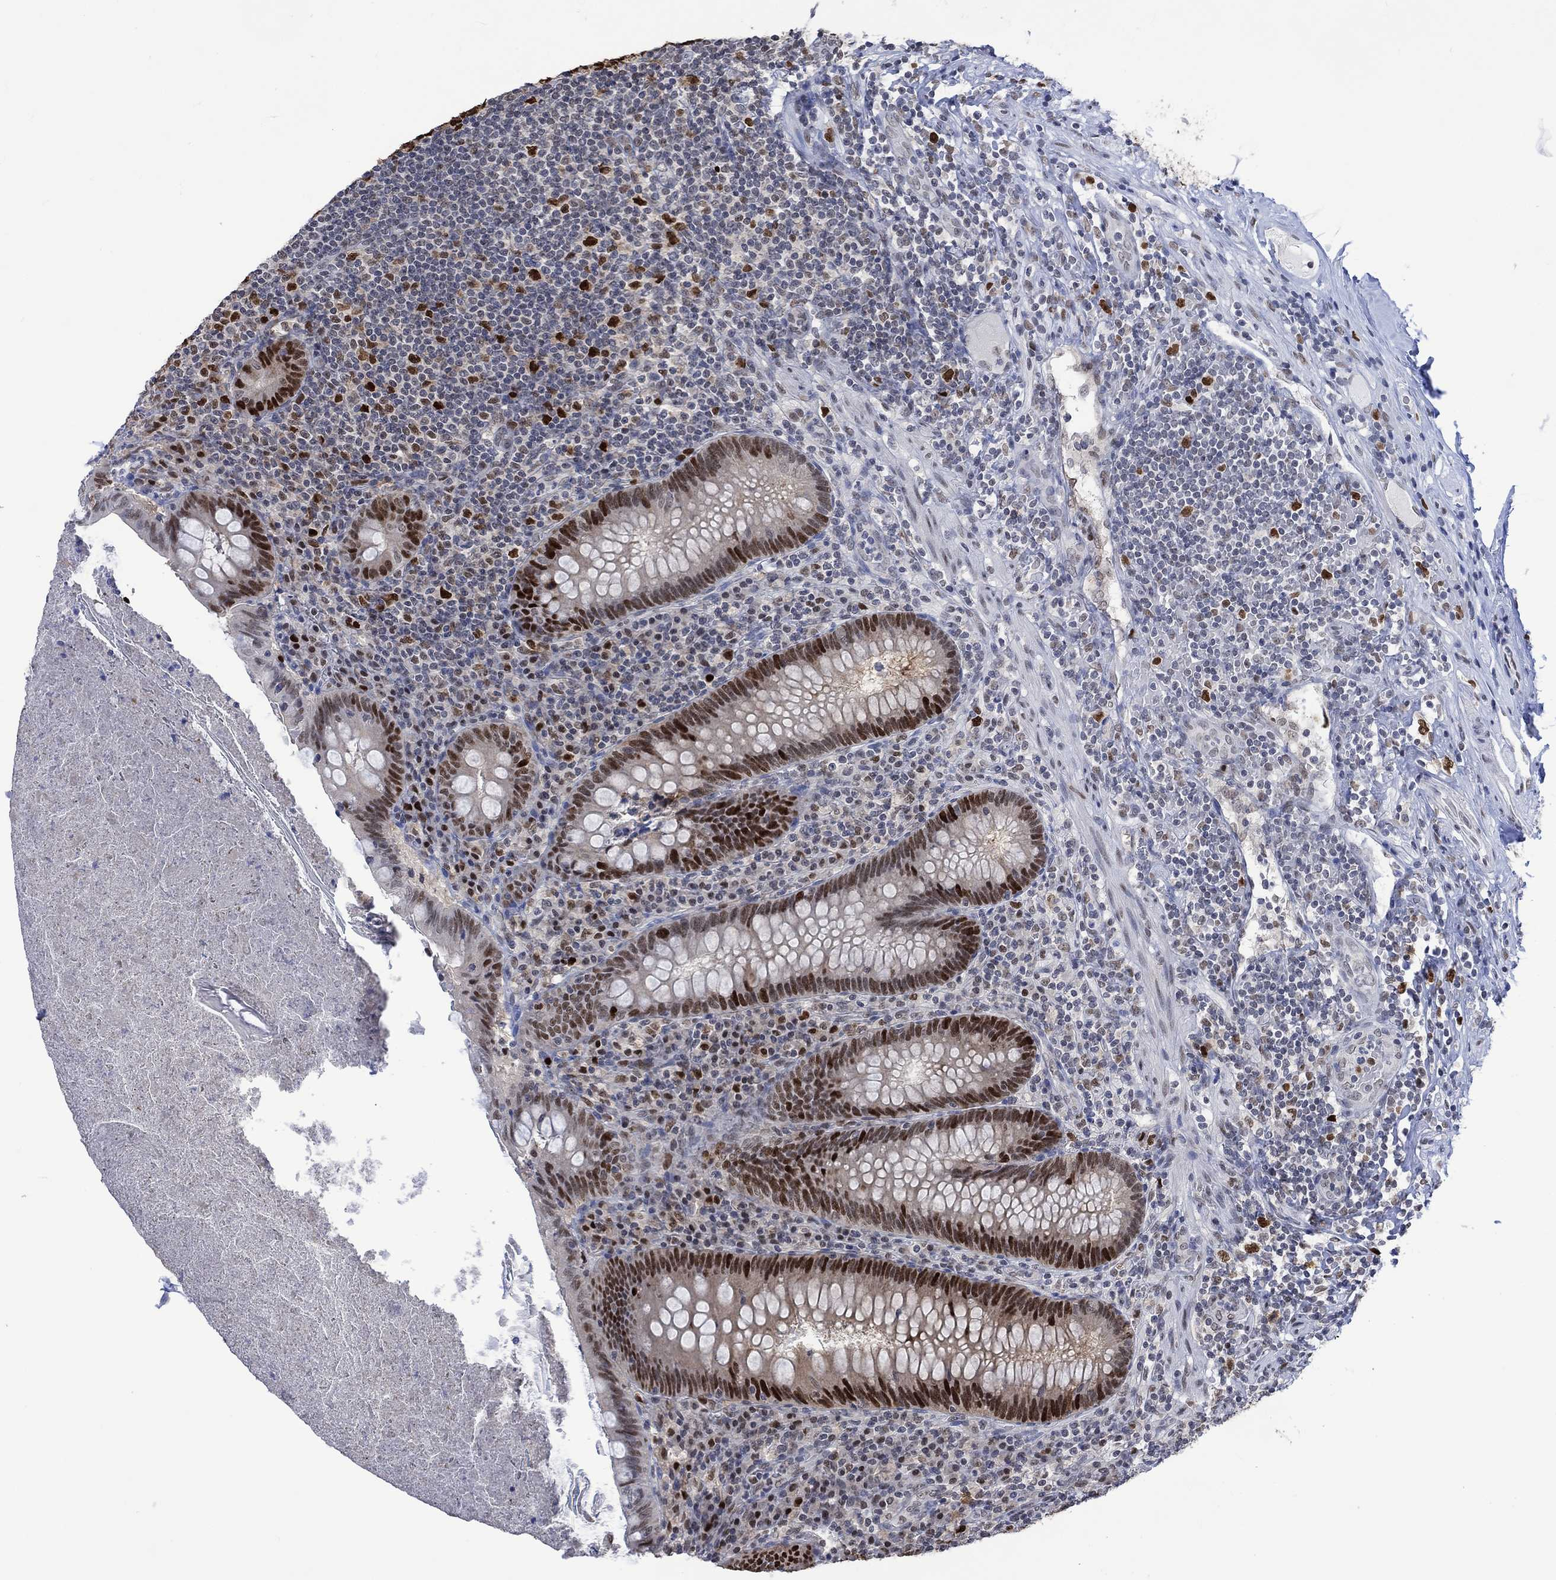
{"staining": {"intensity": "strong", "quantity": "25%-75%", "location": "nuclear"}, "tissue": "appendix", "cell_type": "Glandular cells", "image_type": "normal", "snomed": [{"axis": "morphology", "description": "Normal tissue, NOS"}, {"axis": "topography", "description": "Appendix"}], "caption": "Glandular cells demonstrate high levels of strong nuclear expression in about 25%-75% of cells in unremarkable appendix. (brown staining indicates protein expression, while blue staining denotes nuclei).", "gene": "RAD54L2", "patient": {"sex": "male", "age": 47}}